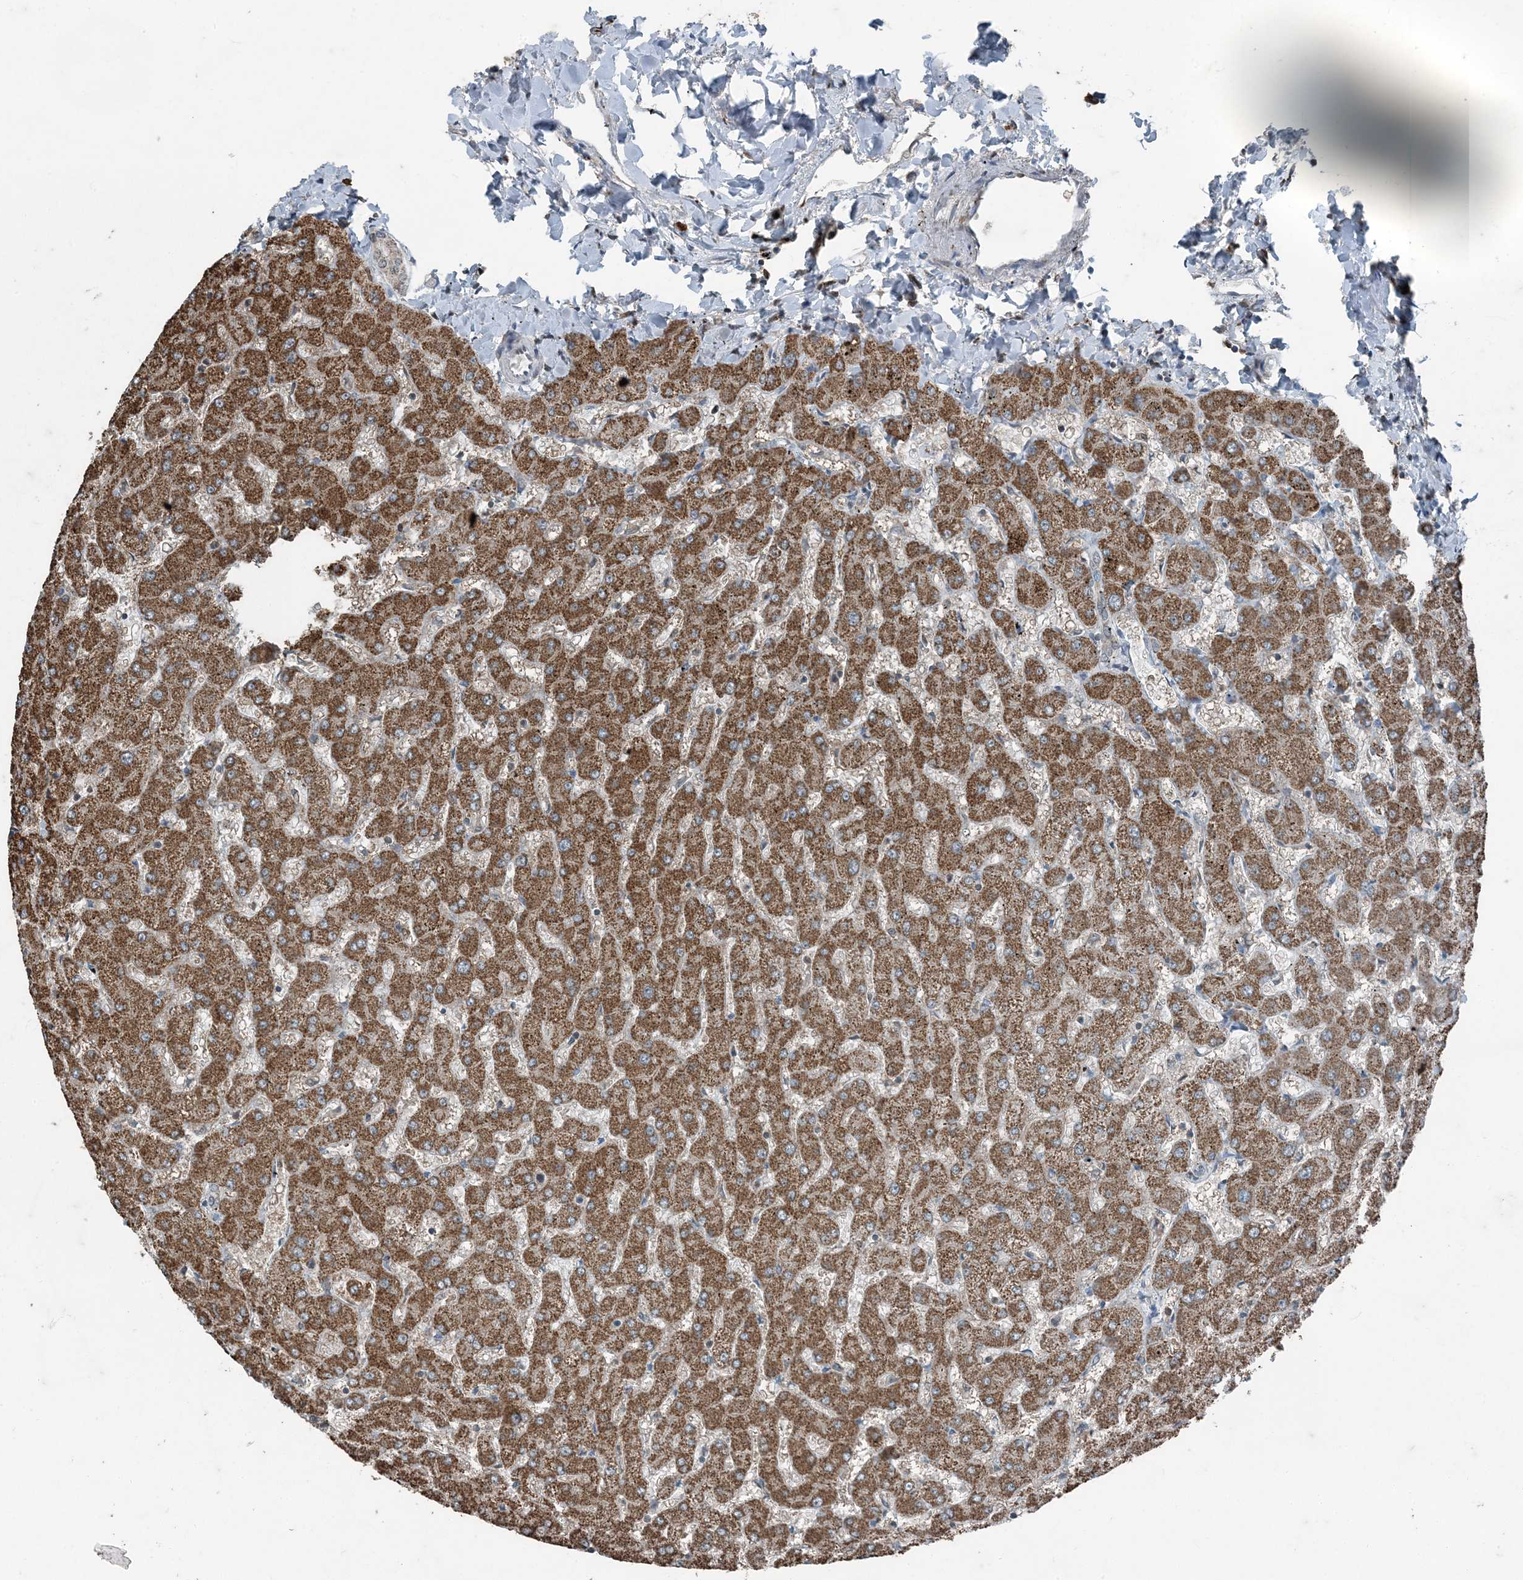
{"staining": {"intensity": "negative", "quantity": "none", "location": "none"}, "tissue": "liver", "cell_type": "Cholangiocytes", "image_type": "normal", "snomed": [{"axis": "morphology", "description": "Normal tissue, NOS"}, {"axis": "topography", "description": "Liver"}], "caption": "IHC of normal liver demonstrates no expression in cholangiocytes.", "gene": "GNL1", "patient": {"sex": "female", "age": 63}}